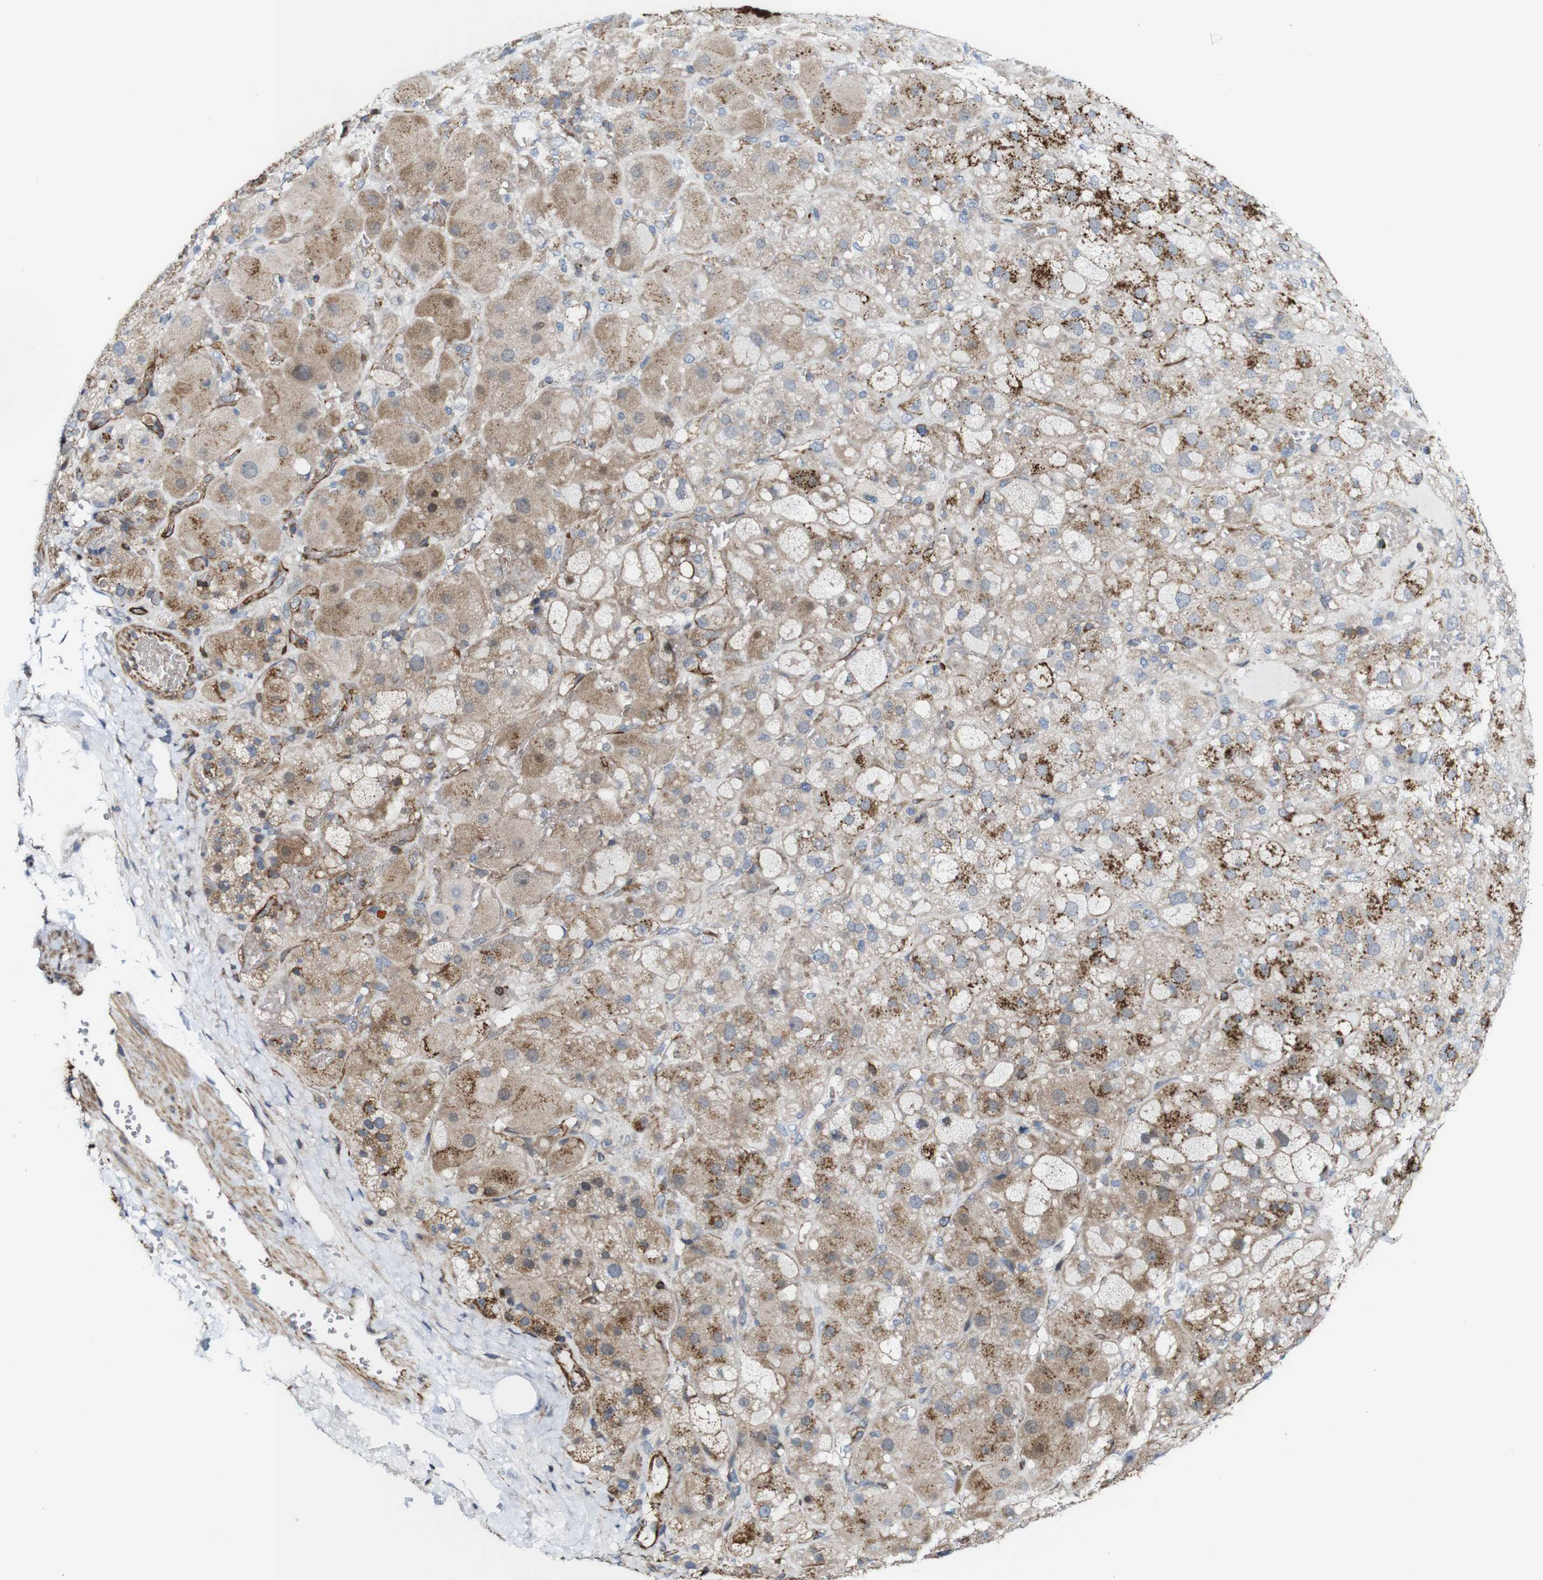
{"staining": {"intensity": "strong", "quantity": "<25%", "location": "cytoplasmic/membranous"}, "tissue": "adrenal gland", "cell_type": "Glandular cells", "image_type": "normal", "snomed": [{"axis": "morphology", "description": "Normal tissue, NOS"}, {"axis": "topography", "description": "Adrenal gland"}], "caption": "A micrograph of human adrenal gland stained for a protein shows strong cytoplasmic/membranous brown staining in glandular cells.", "gene": "JAK2", "patient": {"sex": "female", "age": 47}}